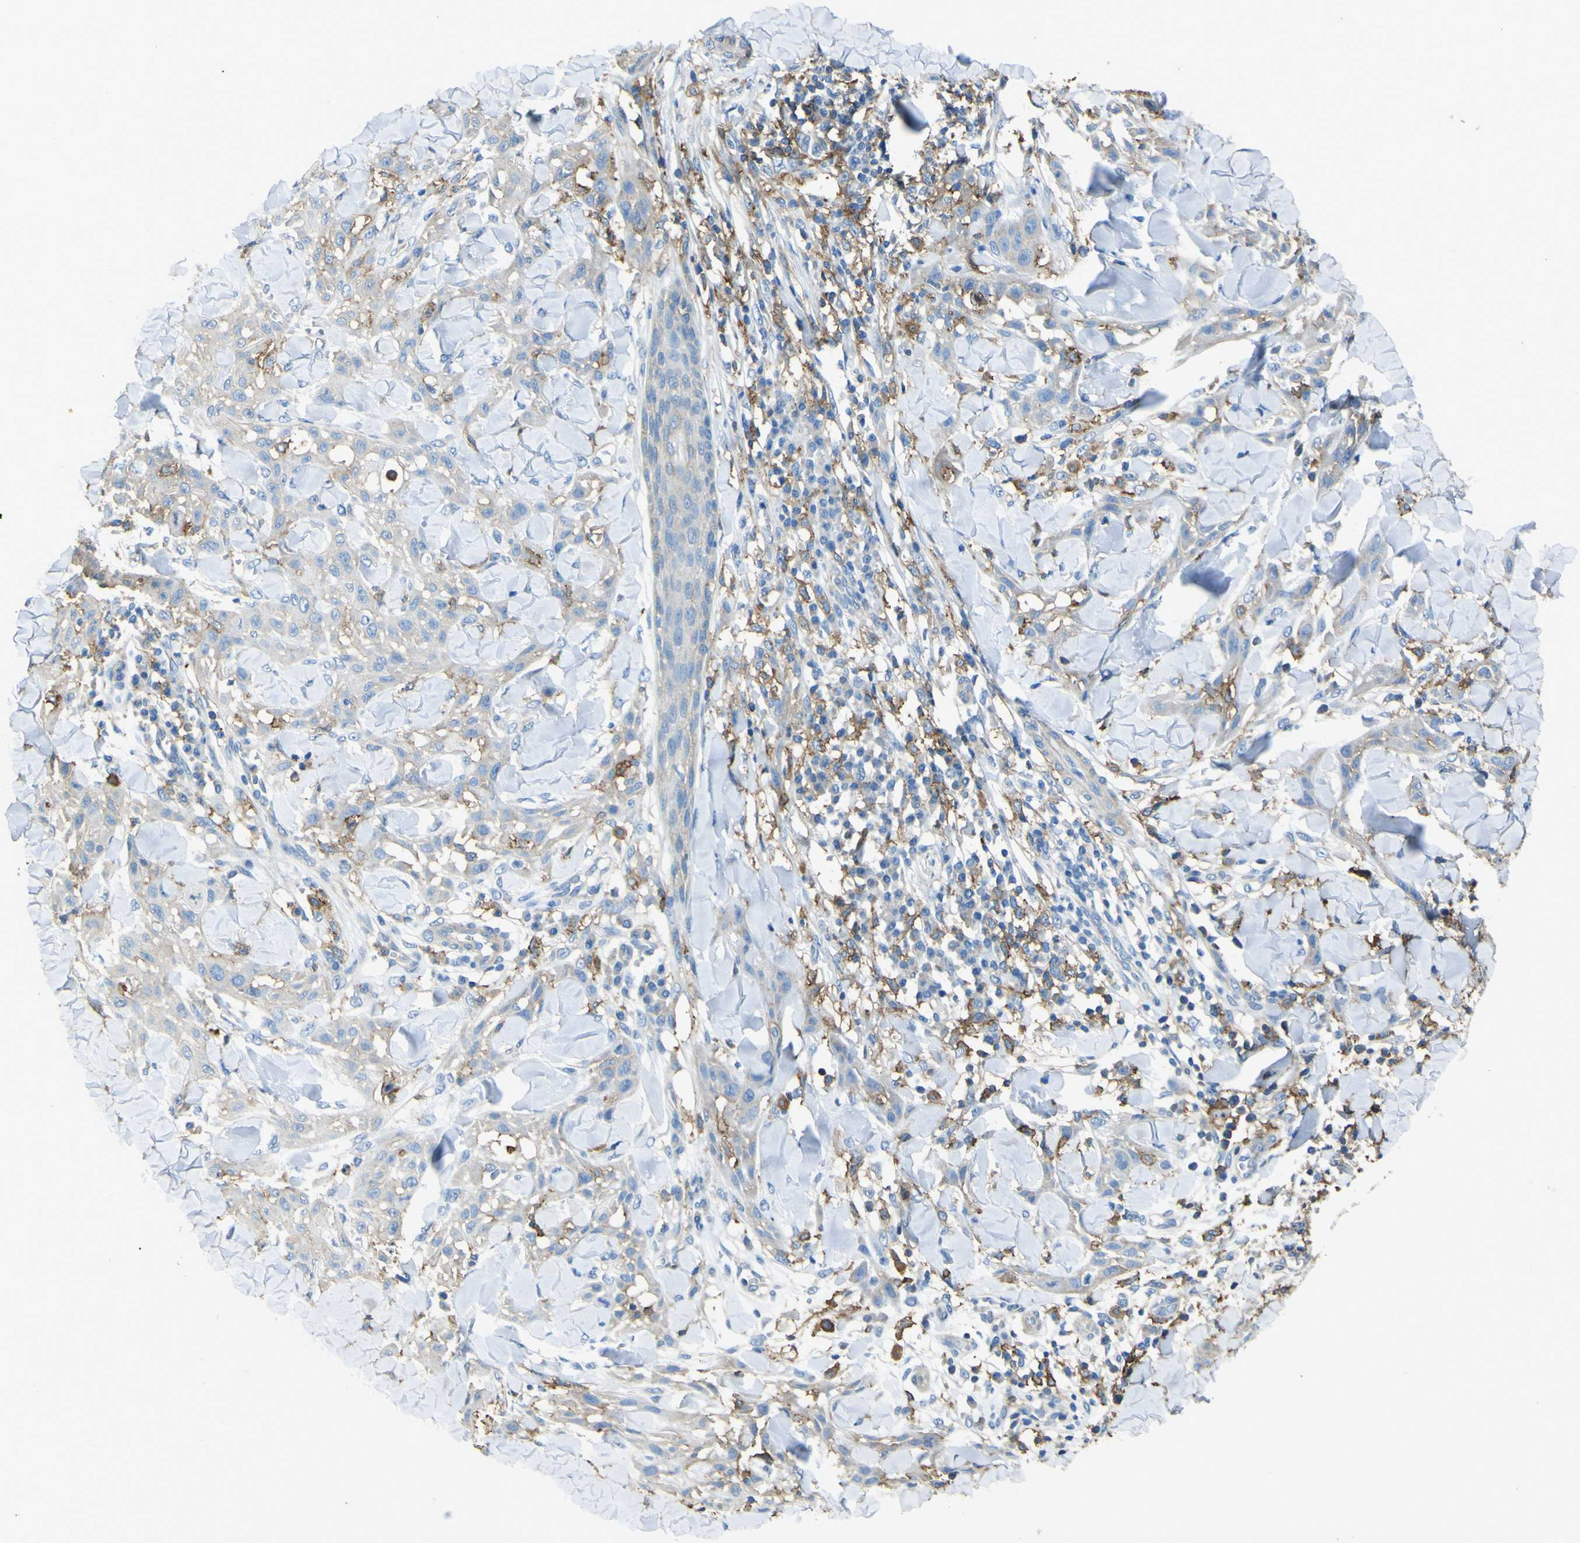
{"staining": {"intensity": "negative", "quantity": "none", "location": "none"}, "tissue": "skin cancer", "cell_type": "Tumor cells", "image_type": "cancer", "snomed": [{"axis": "morphology", "description": "Squamous cell carcinoma, NOS"}, {"axis": "topography", "description": "Skin"}], "caption": "The photomicrograph shows no significant staining in tumor cells of skin cancer (squamous cell carcinoma). (Immunohistochemistry, brightfield microscopy, high magnification).", "gene": "LAIR1", "patient": {"sex": "male", "age": 24}}